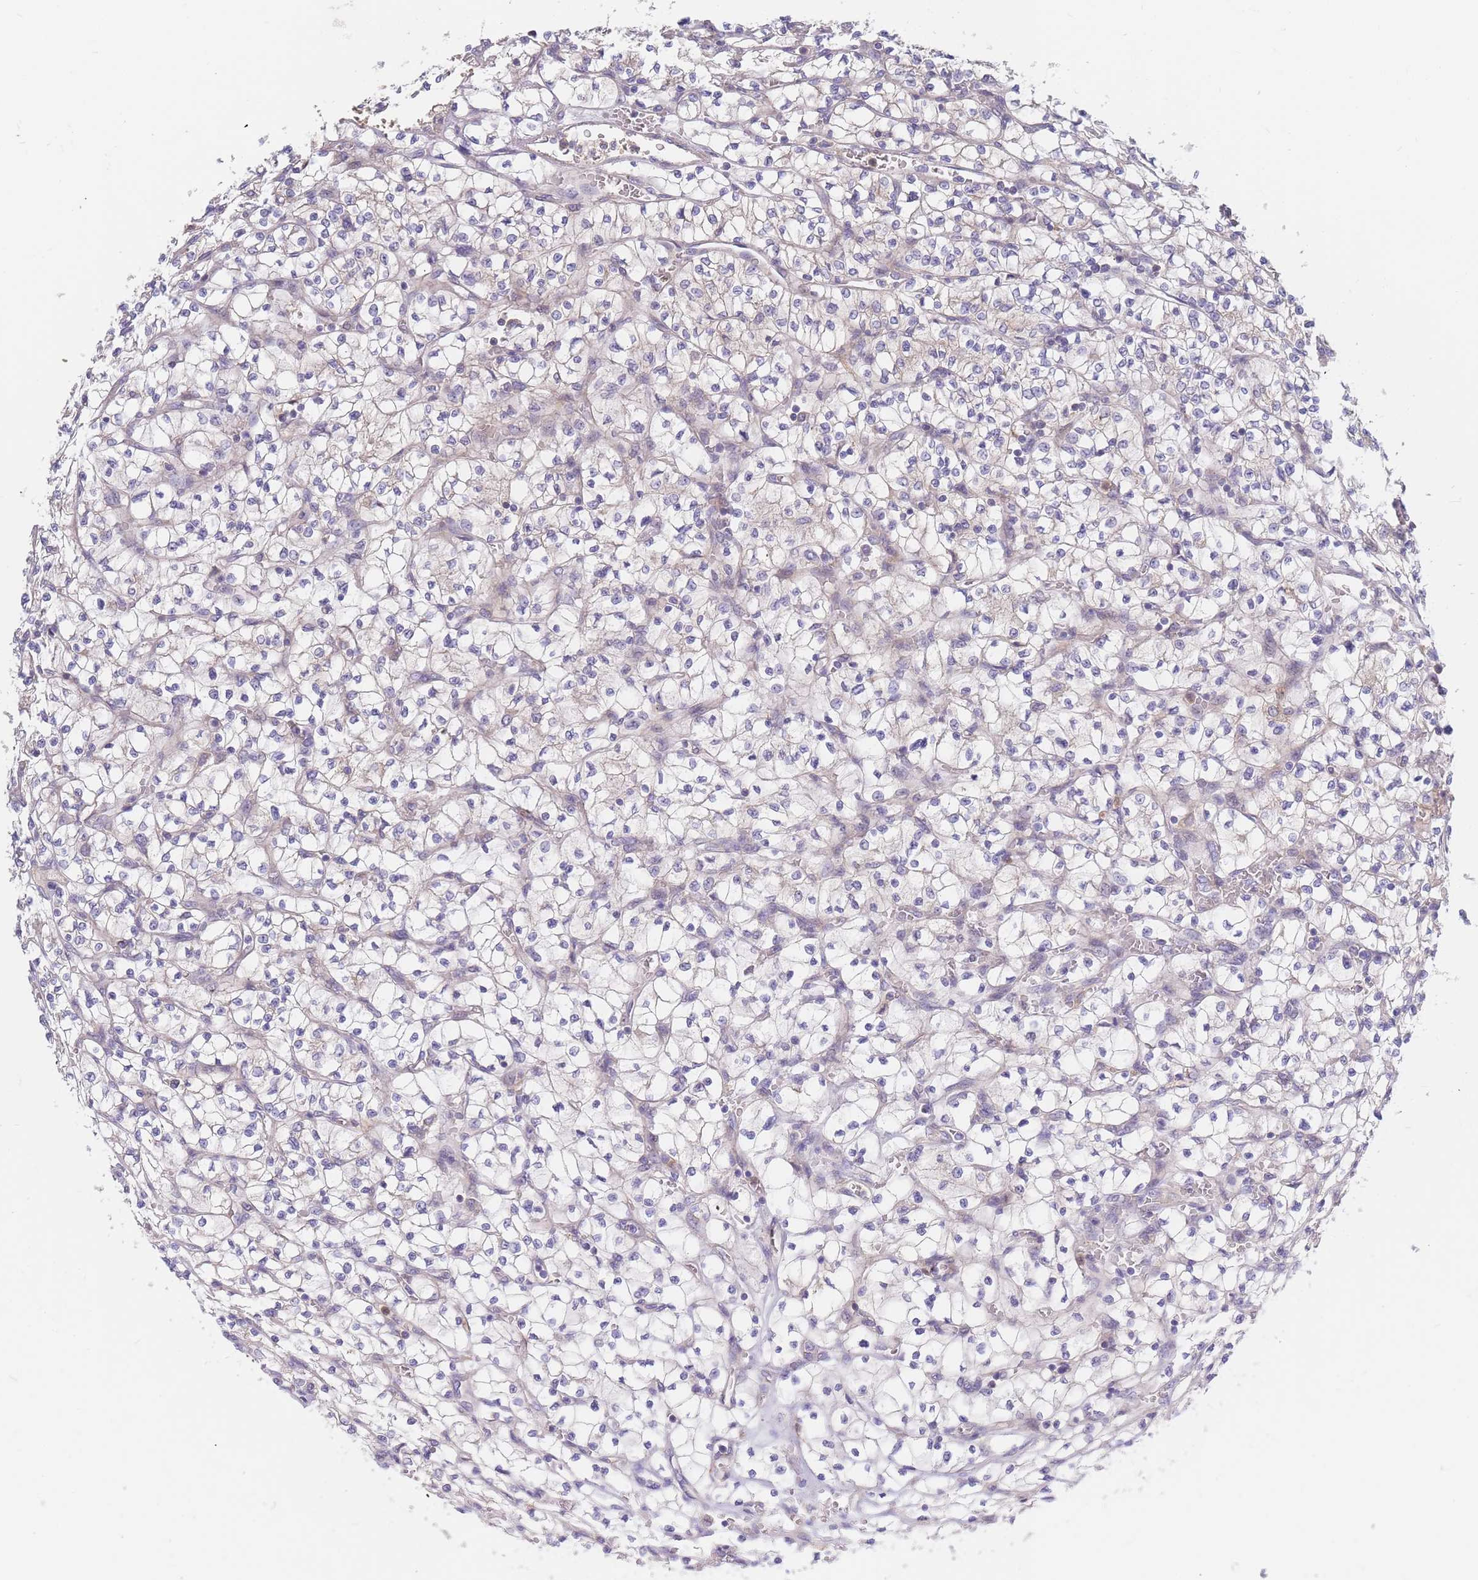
{"staining": {"intensity": "negative", "quantity": "none", "location": "none"}, "tissue": "renal cancer", "cell_type": "Tumor cells", "image_type": "cancer", "snomed": [{"axis": "morphology", "description": "Adenocarcinoma, NOS"}, {"axis": "topography", "description": "Kidney"}], "caption": "This is a photomicrograph of immunohistochemistry staining of renal adenocarcinoma, which shows no positivity in tumor cells.", "gene": "BORCS5", "patient": {"sex": "female", "age": 64}}